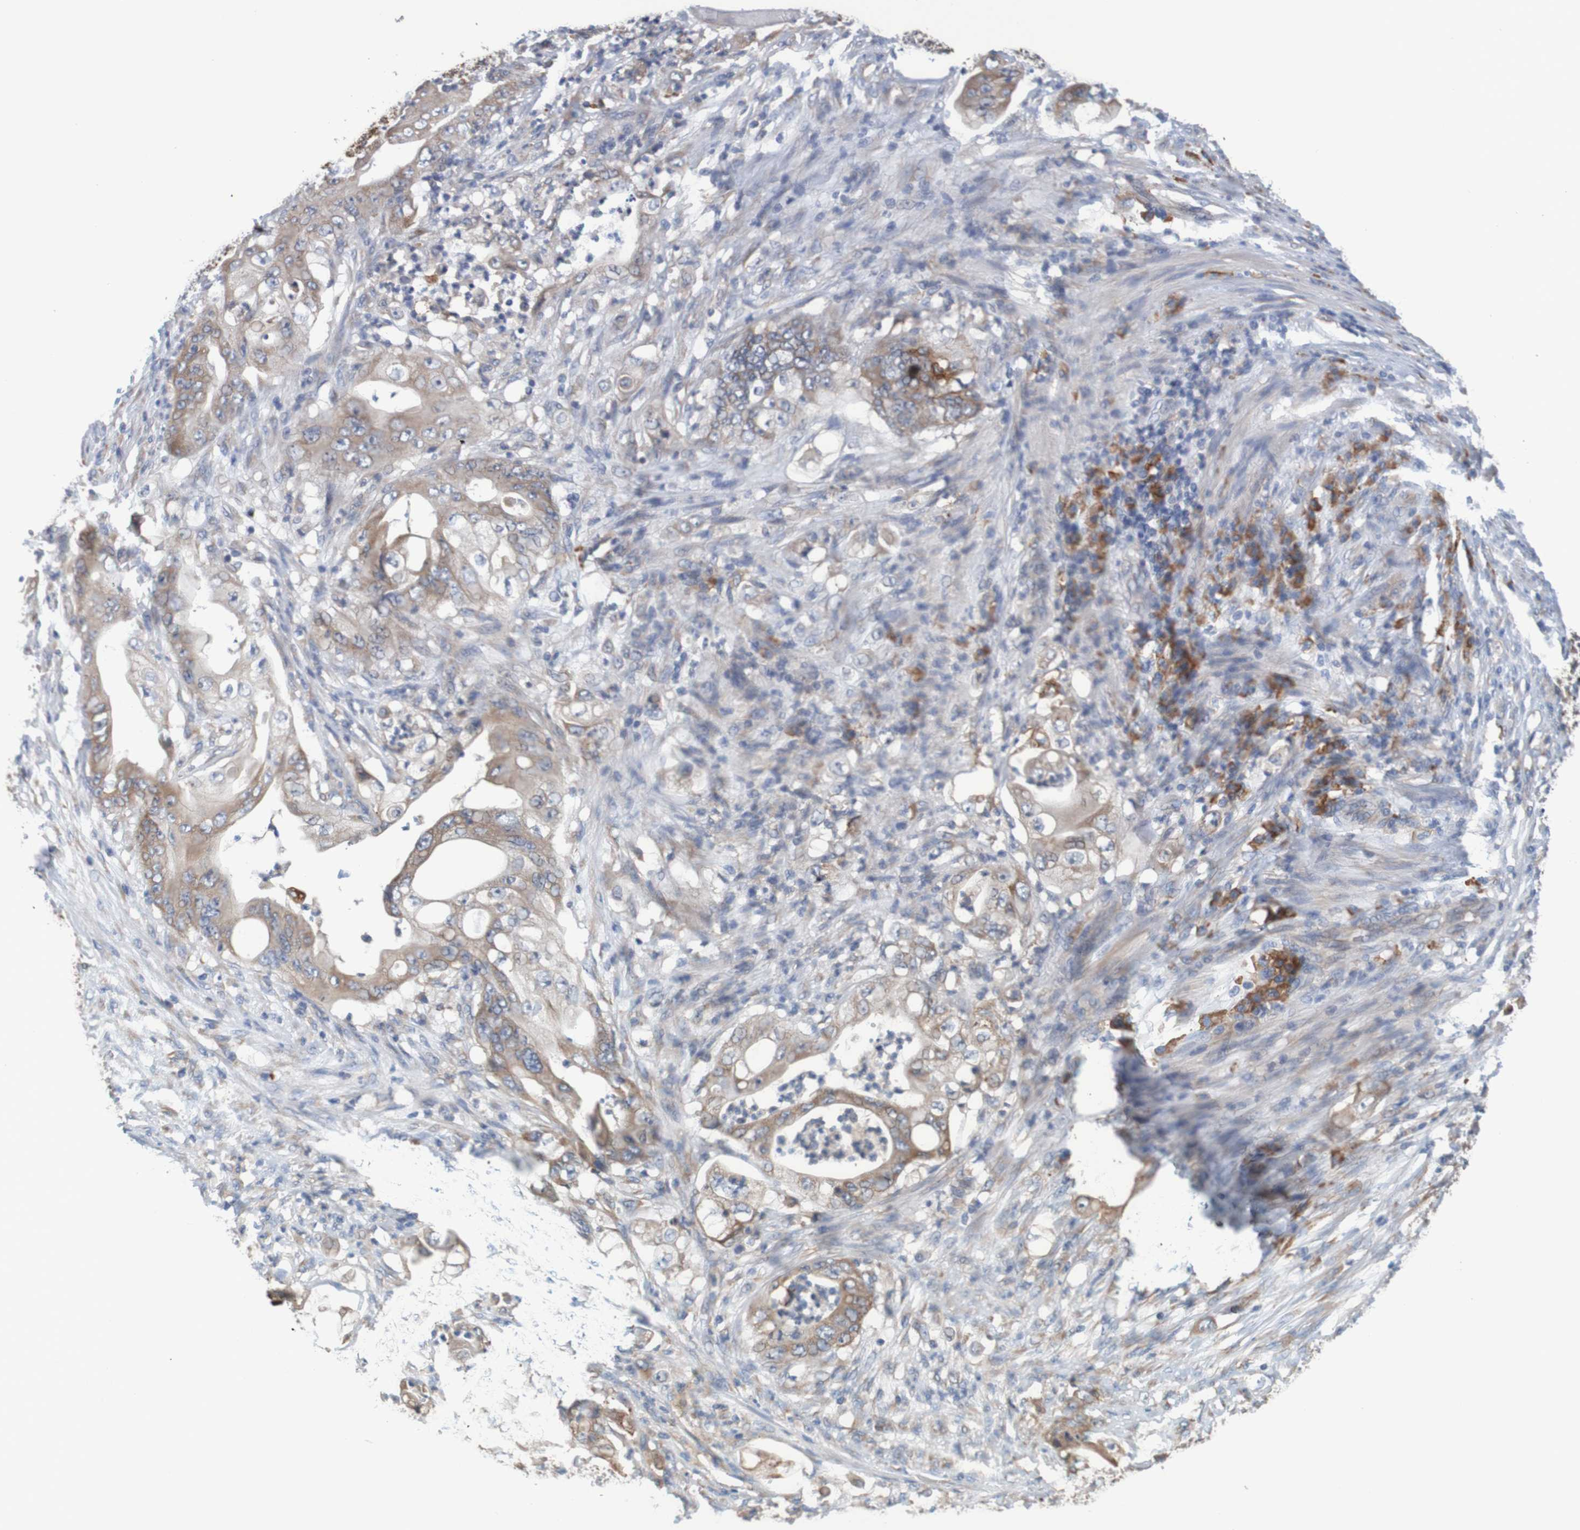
{"staining": {"intensity": "moderate", "quantity": ">75%", "location": "cytoplasmic/membranous"}, "tissue": "stomach cancer", "cell_type": "Tumor cells", "image_type": "cancer", "snomed": [{"axis": "morphology", "description": "Adenocarcinoma, NOS"}, {"axis": "topography", "description": "Stomach"}], "caption": "Immunohistochemistry (DAB) staining of human stomach cancer (adenocarcinoma) exhibits moderate cytoplasmic/membranous protein expression in approximately >75% of tumor cells.", "gene": "CLDN18", "patient": {"sex": "female", "age": 73}}